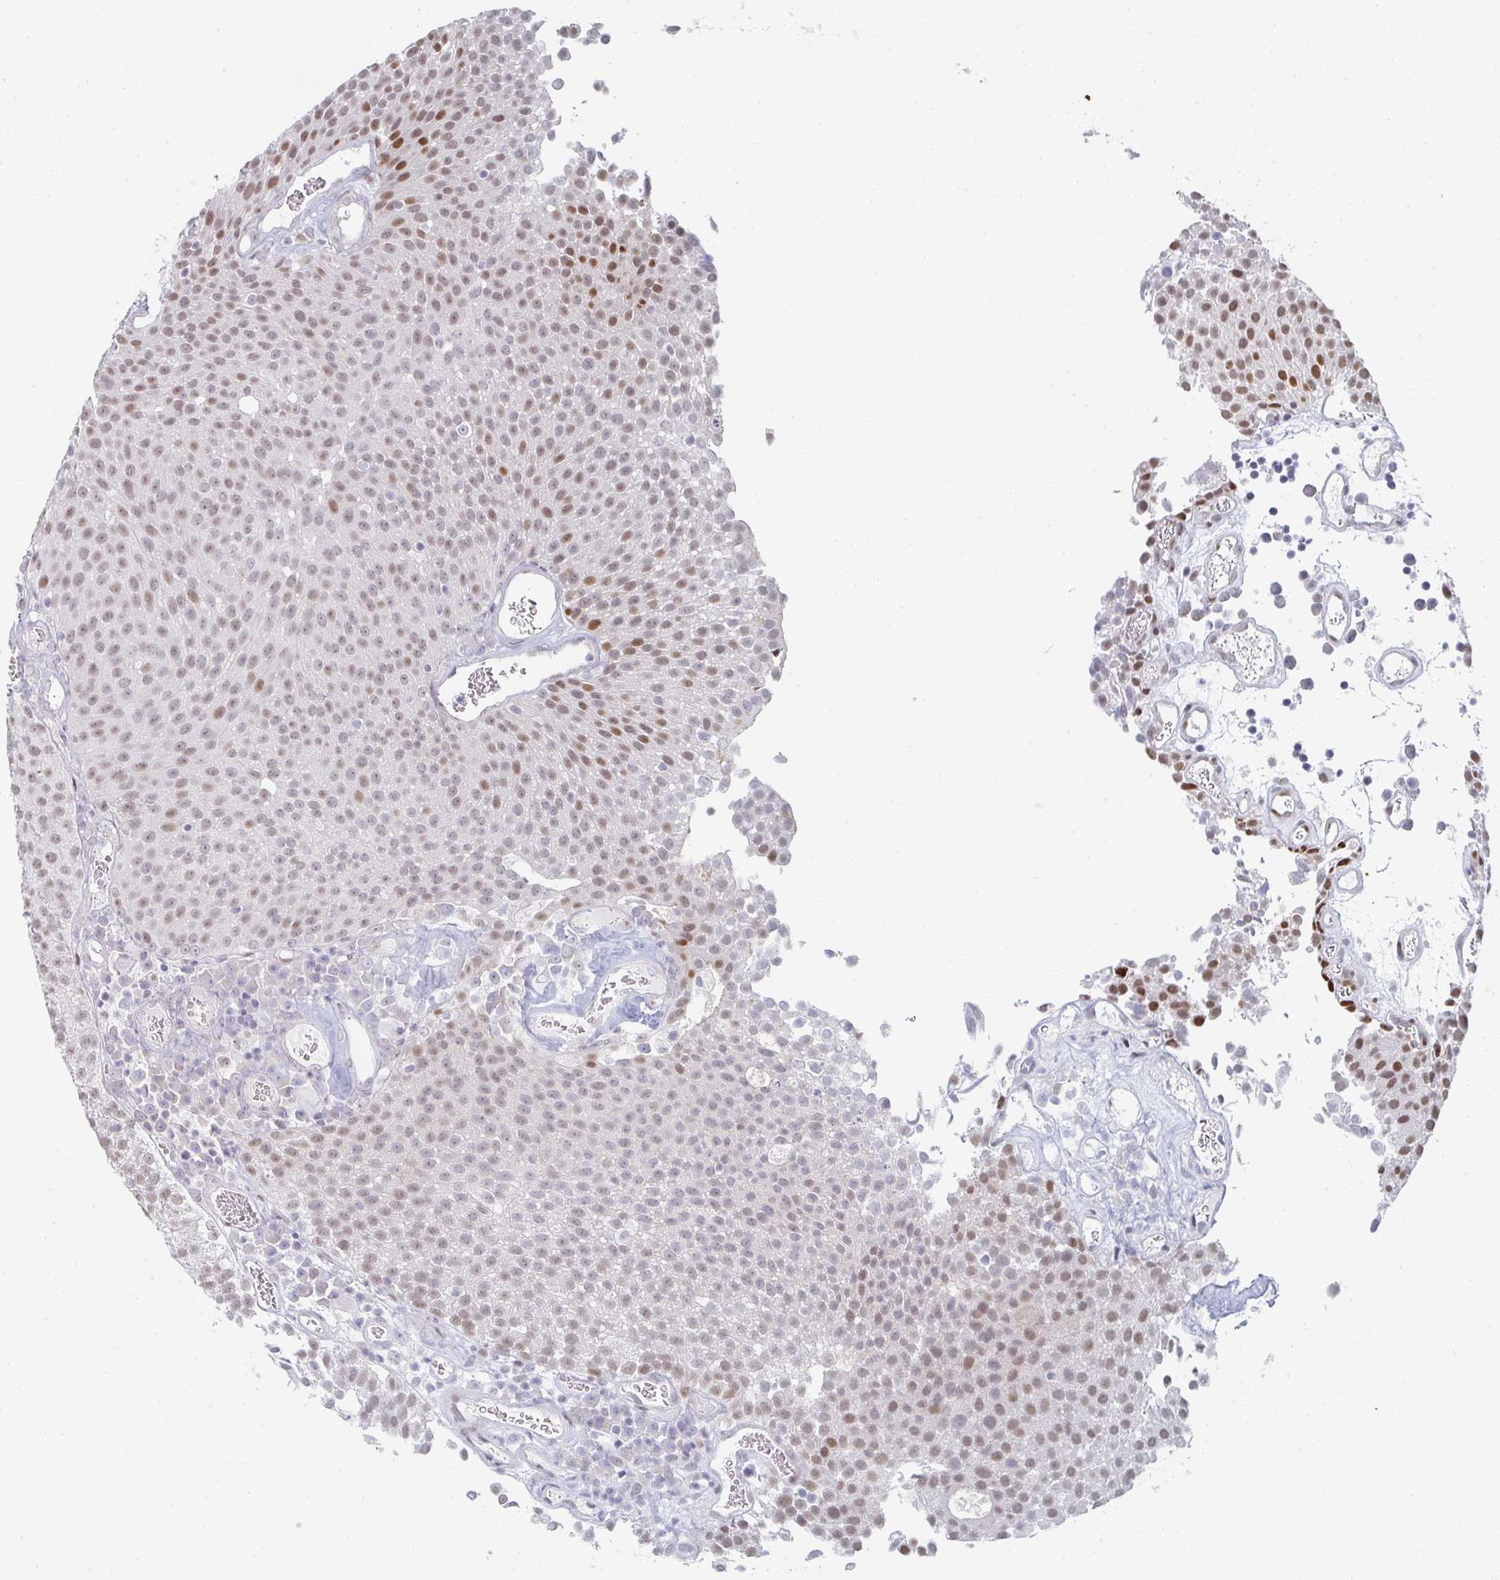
{"staining": {"intensity": "moderate", "quantity": ">75%", "location": "nuclear"}, "tissue": "urothelial cancer", "cell_type": "Tumor cells", "image_type": "cancer", "snomed": [{"axis": "morphology", "description": "Urothelial carcinoma, Low grade"}, {"axis": "topography", "description": "Urinary bladder"}], "caption": "A brown stain highlights moderate nuclear expression of a protein in human urothelial cancer tumor cells.", "gene": "POU2AF2", "patient": {"sex": "female", "age": 79}}